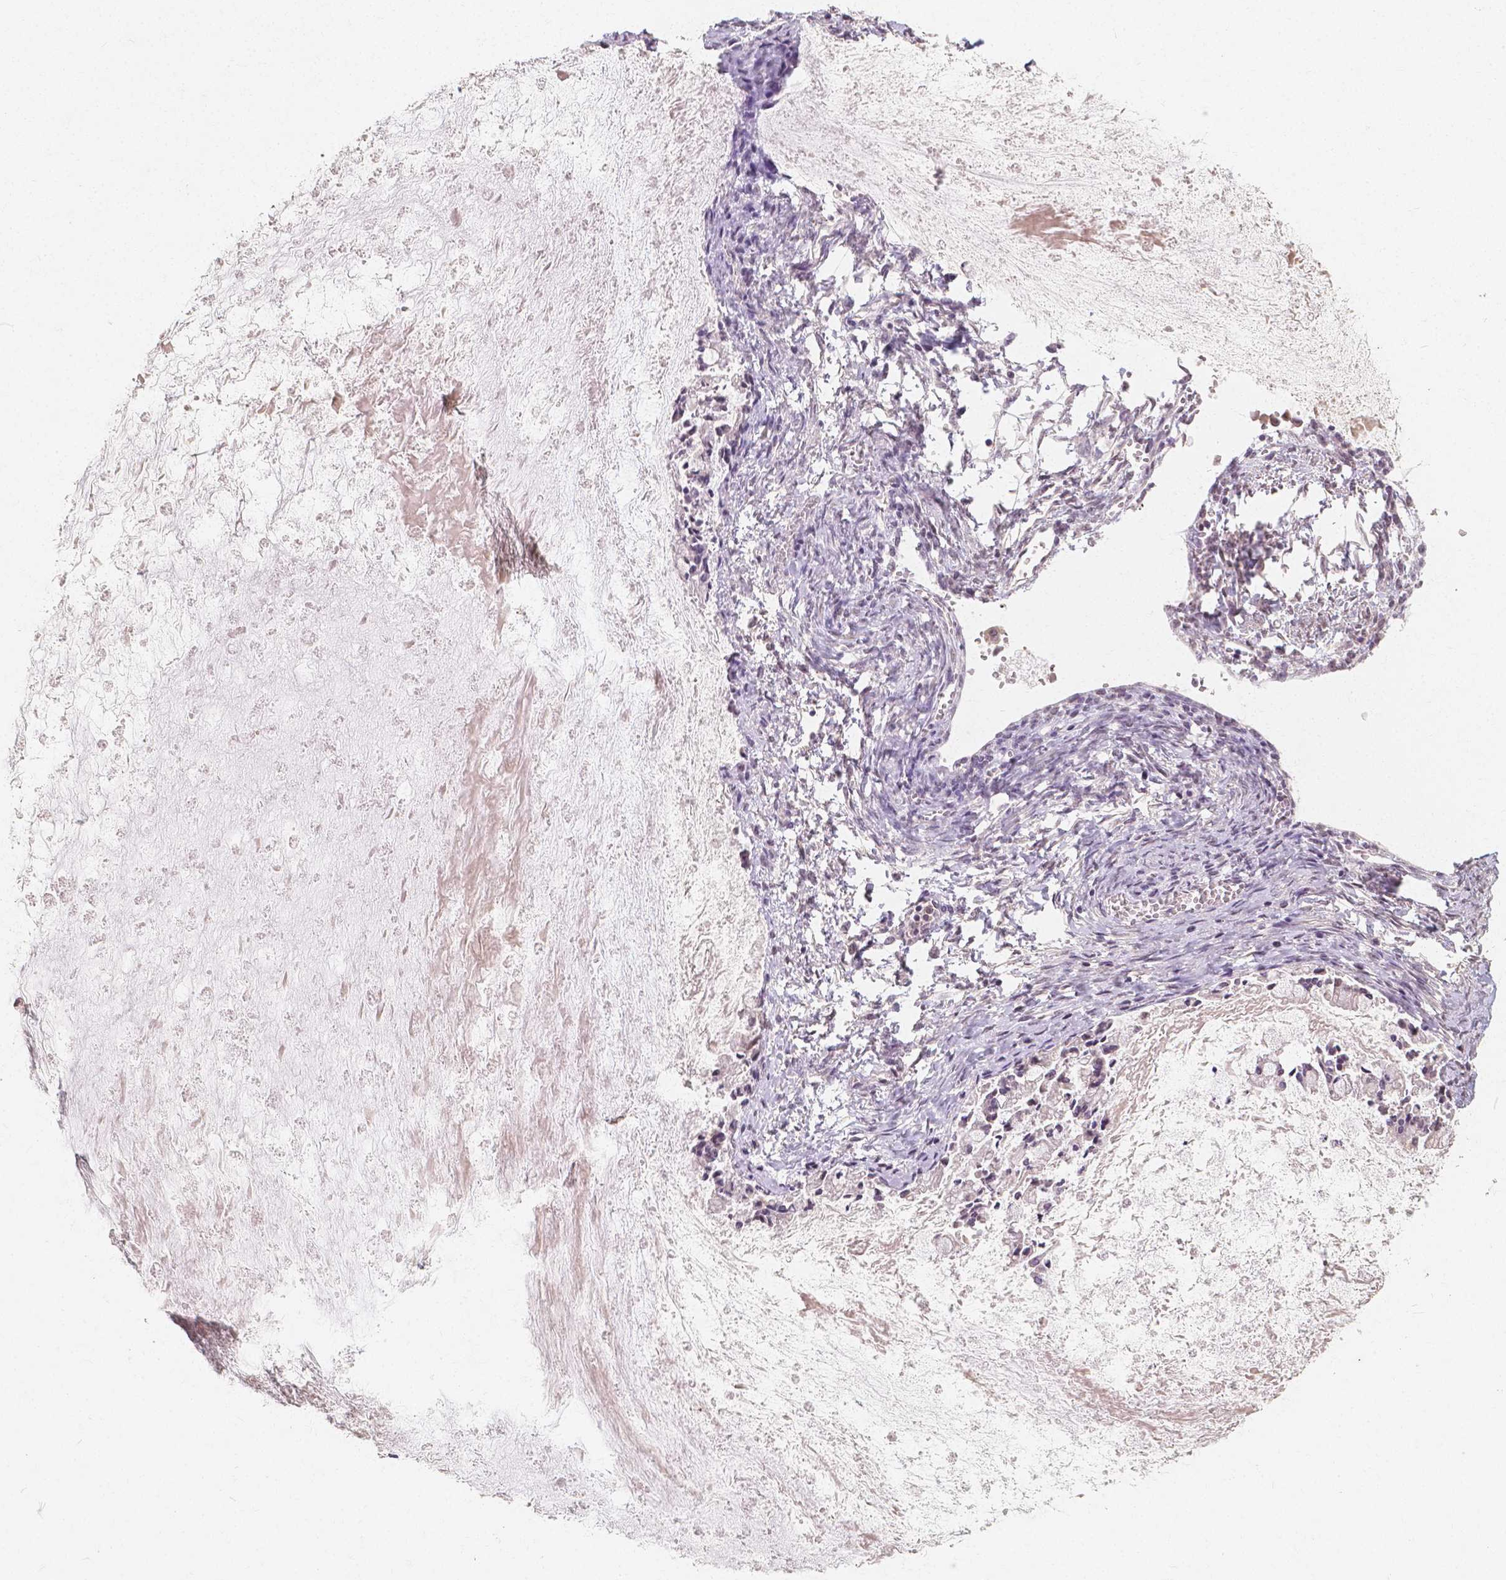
{"staining": {"intensity": "negative", "quantity": "none", "location": "none"}, "tissue": "ovarian cancer", "cell_type": "Tumor cells", "image_type": "cancer", "snomed": [{"axis": "morphology", "description": "Cystadenocarcinoma, mucinous, NOS"}, {"axis": "topography", "description": "Ovary"}], "caption": "Ovarian cancer was stained to show a protein in brown. There is no significant positivity in tumor cells. (Brightfield microscopy of DAB immunohistochemistry (IHC) at high magnification).", "gene": "NOLC1", "patient": {"sex": "female", "age": 67}}